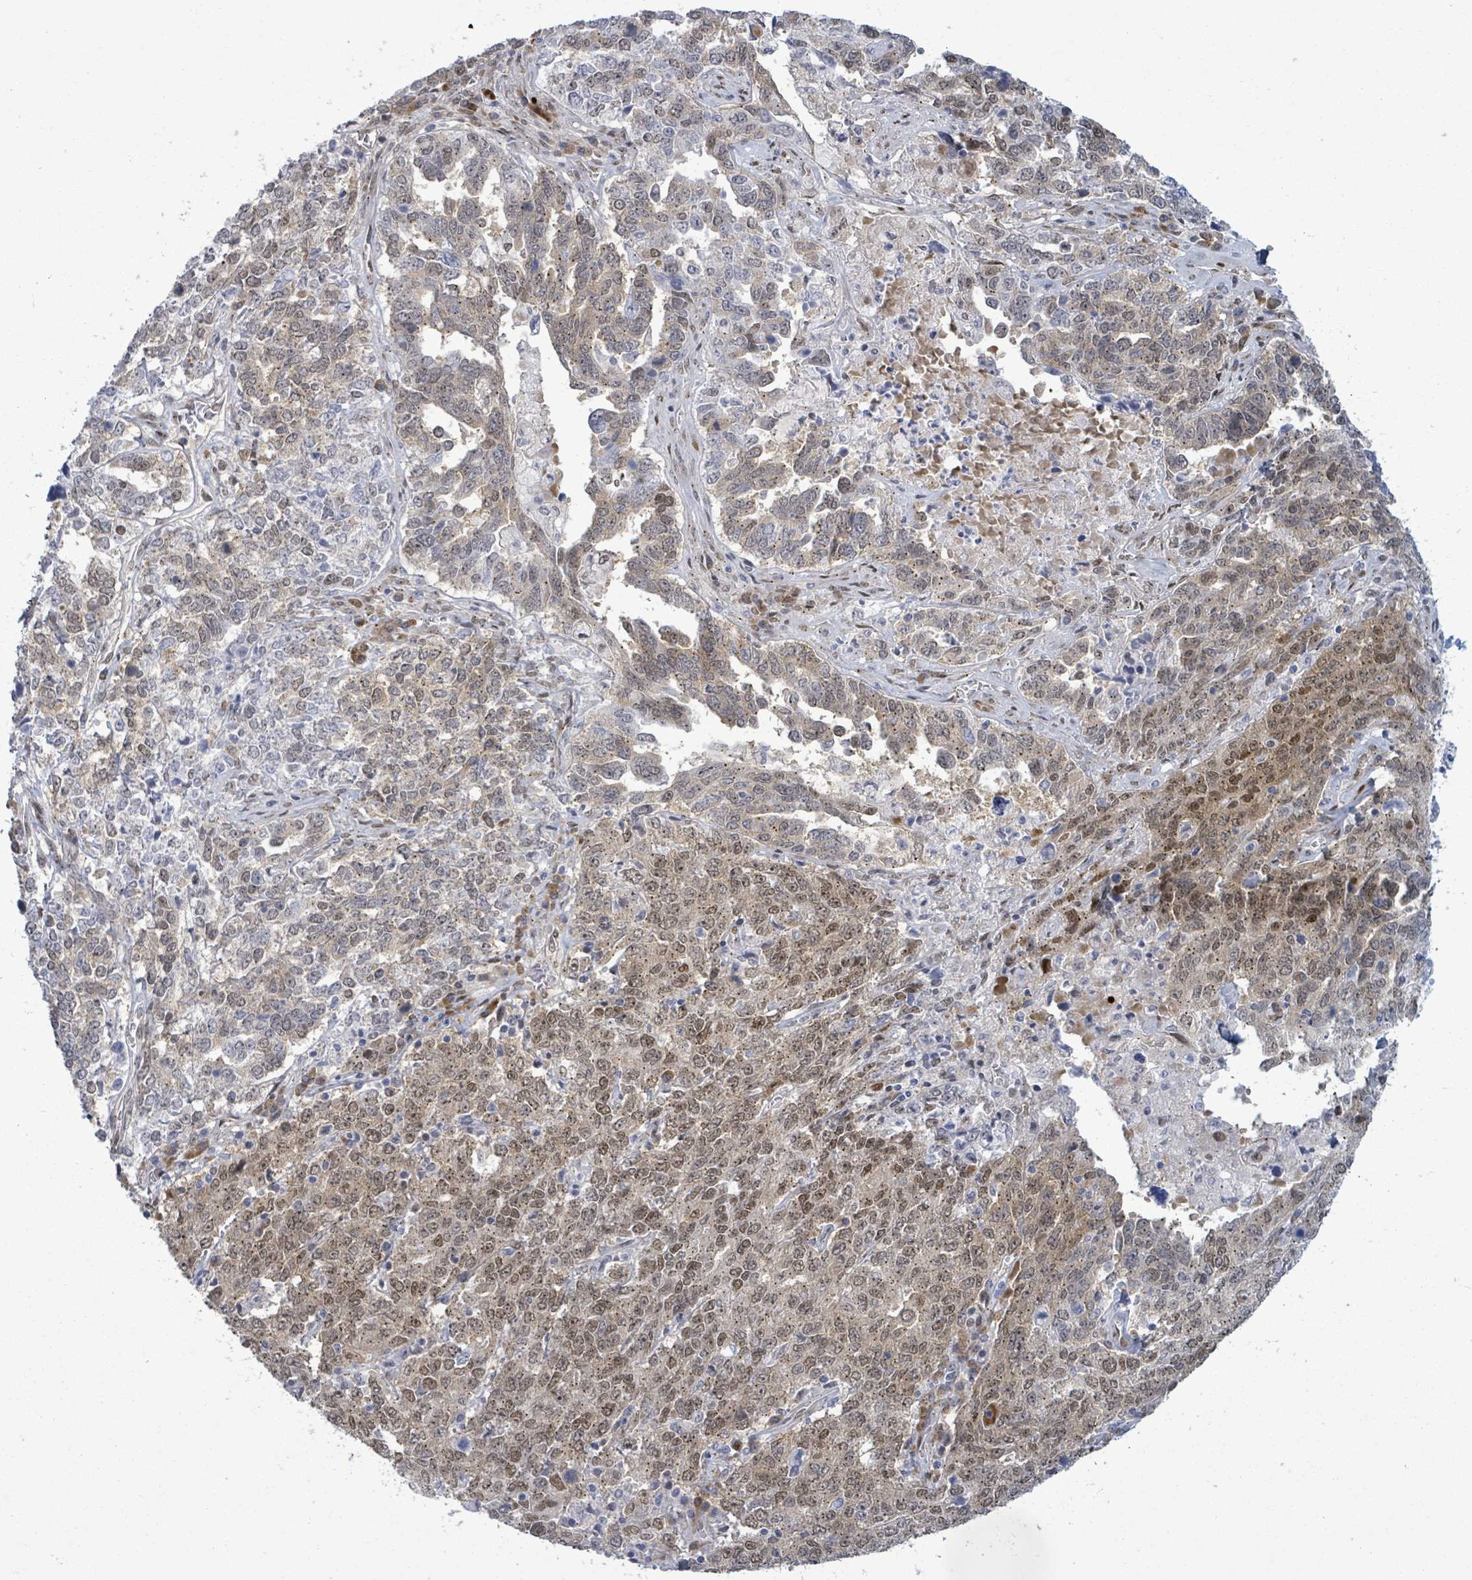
{"staining": {"intensity": "moderate", "quantity": "25%-75%", "location": "nuclear"}, "tissue": "ovarian cancer", "cell_type": "Tumor cells", "image_type": "cancer", "snomed": [{"axis": "morphology", "description": "Carcinoma, endometroid"}, {"axis": "topography", "description": "Ovary"}], "caption": "Immunohistochemical staining of human ovarian endometroid carcinoma exhibits medium levels of moderate nuclear staining in approximately 25%-75% of tumor cells.", "gene": "TUSC1", "patient": {"sex": "female", "age": 62}}